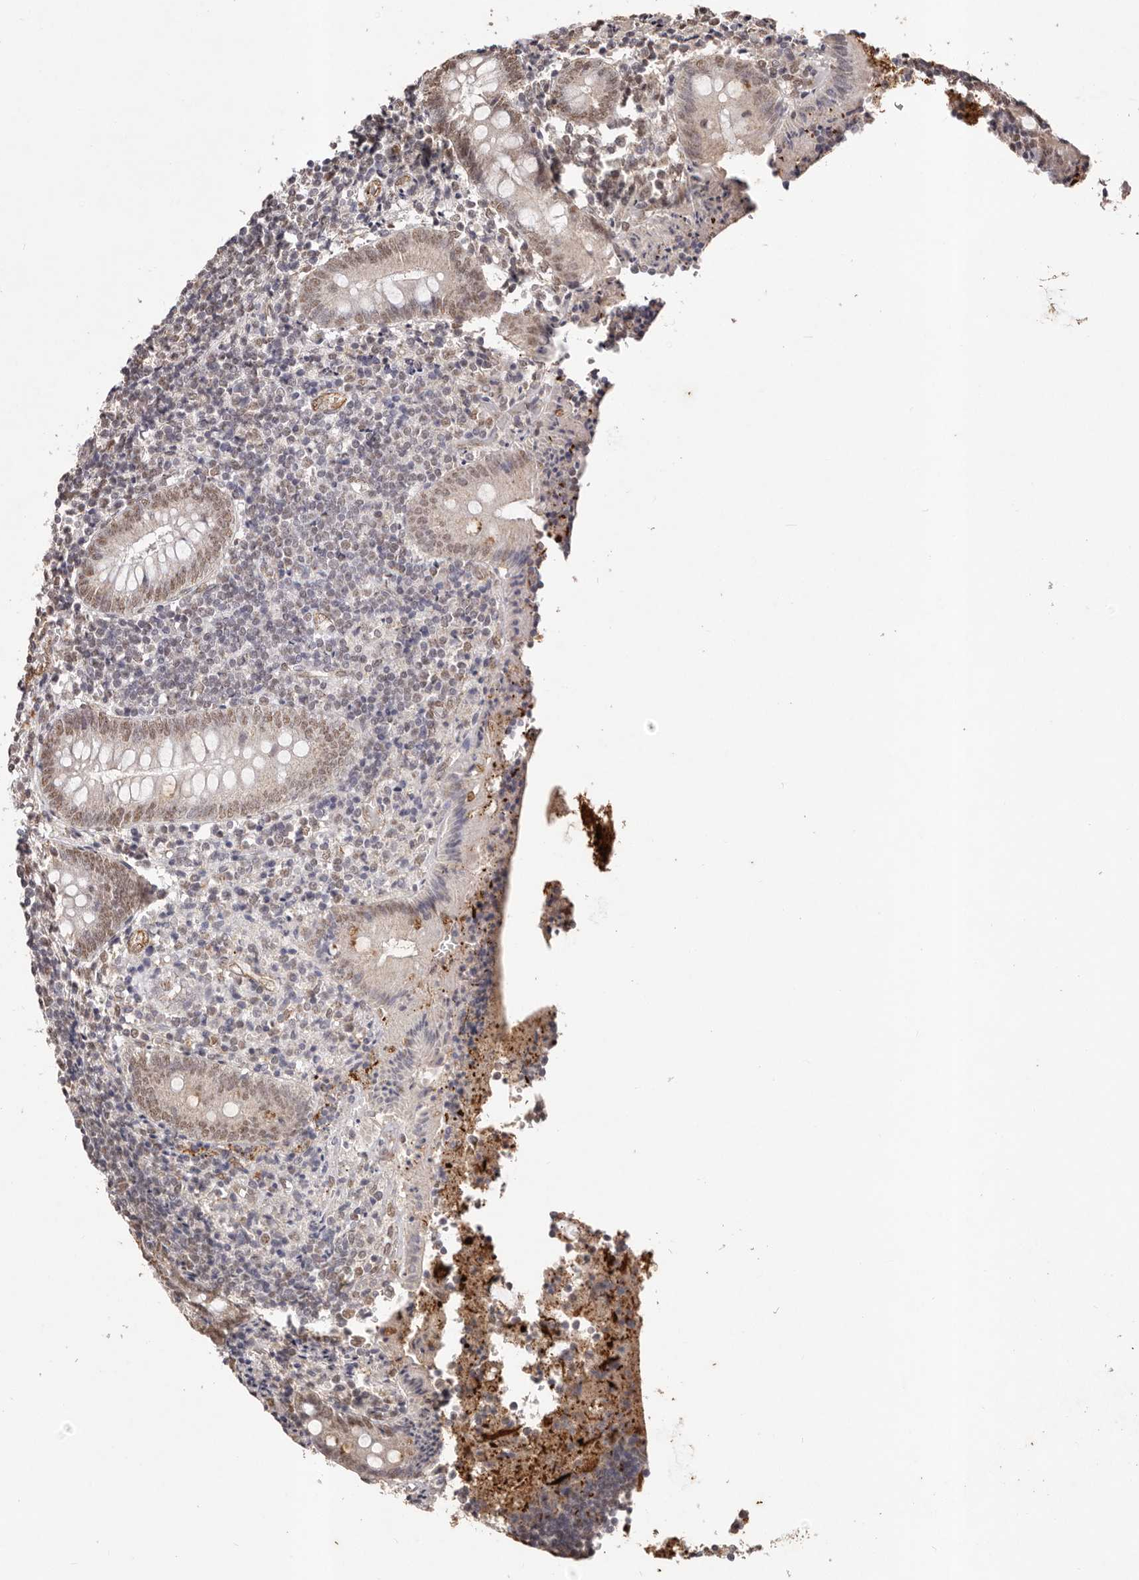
{"staining": {"intensity": "strong", "quantity": "25%-75%", "location": "cytoplasmic/membranous,nuclear"}, "tissue": "appendix", "cell_type": "Glandular cells", "image_type": "normal", "snomed": [{"axis": "morphology", "description": "Normal tissue, NOS"}, {"axis": "topography", "description": "Appendix"}], "caption": "Human appendix stained for a protein (brown) displays strong cytoplasmic/membranous,nuclear positive expression in about 25%-75% of glandular cells.", "gene": "RPS6KA5", "patient": {"sex": "female", "age": 17}}